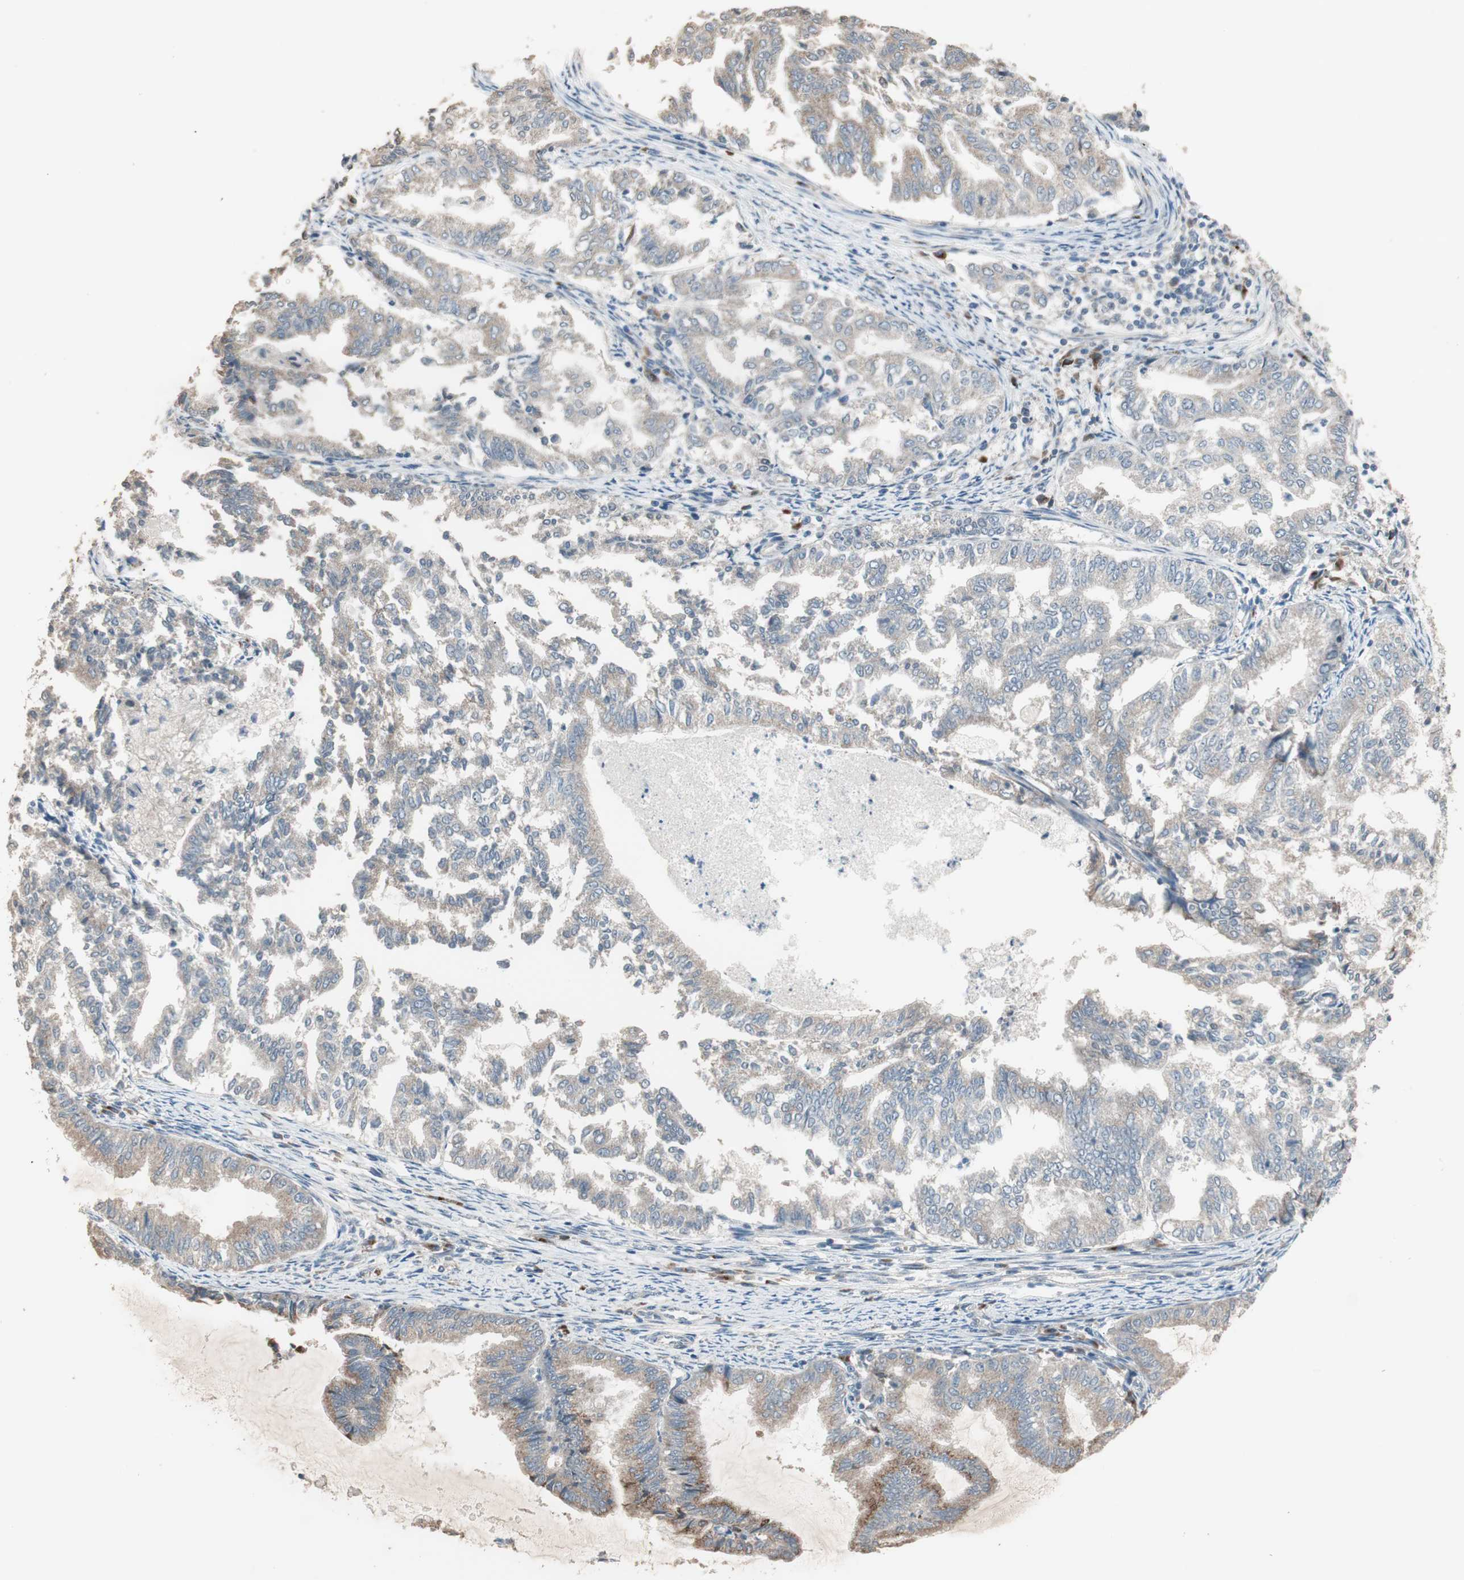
{"staining": {"intensity": "moderate", "quantity": ">75%", "location": "cytoplasmic/membranous"}, "tissue": "endometrial cancer", "cell_type": "Tumor cells", "image_type": "cancer", "snomed": [{"axis": "morphology", "description": "Adenocarcinoma, NOS"}, {"axis": "topography", "description": "Endometrium"}], "caption": "Protein expression analysis of human endometrial adenocarcinoma reveals moderate cytoplasmic/membranous staining in about >75% of tumor cells.", "gene": "RARRES1", "patient": {"sex": "female", "age": 79}}